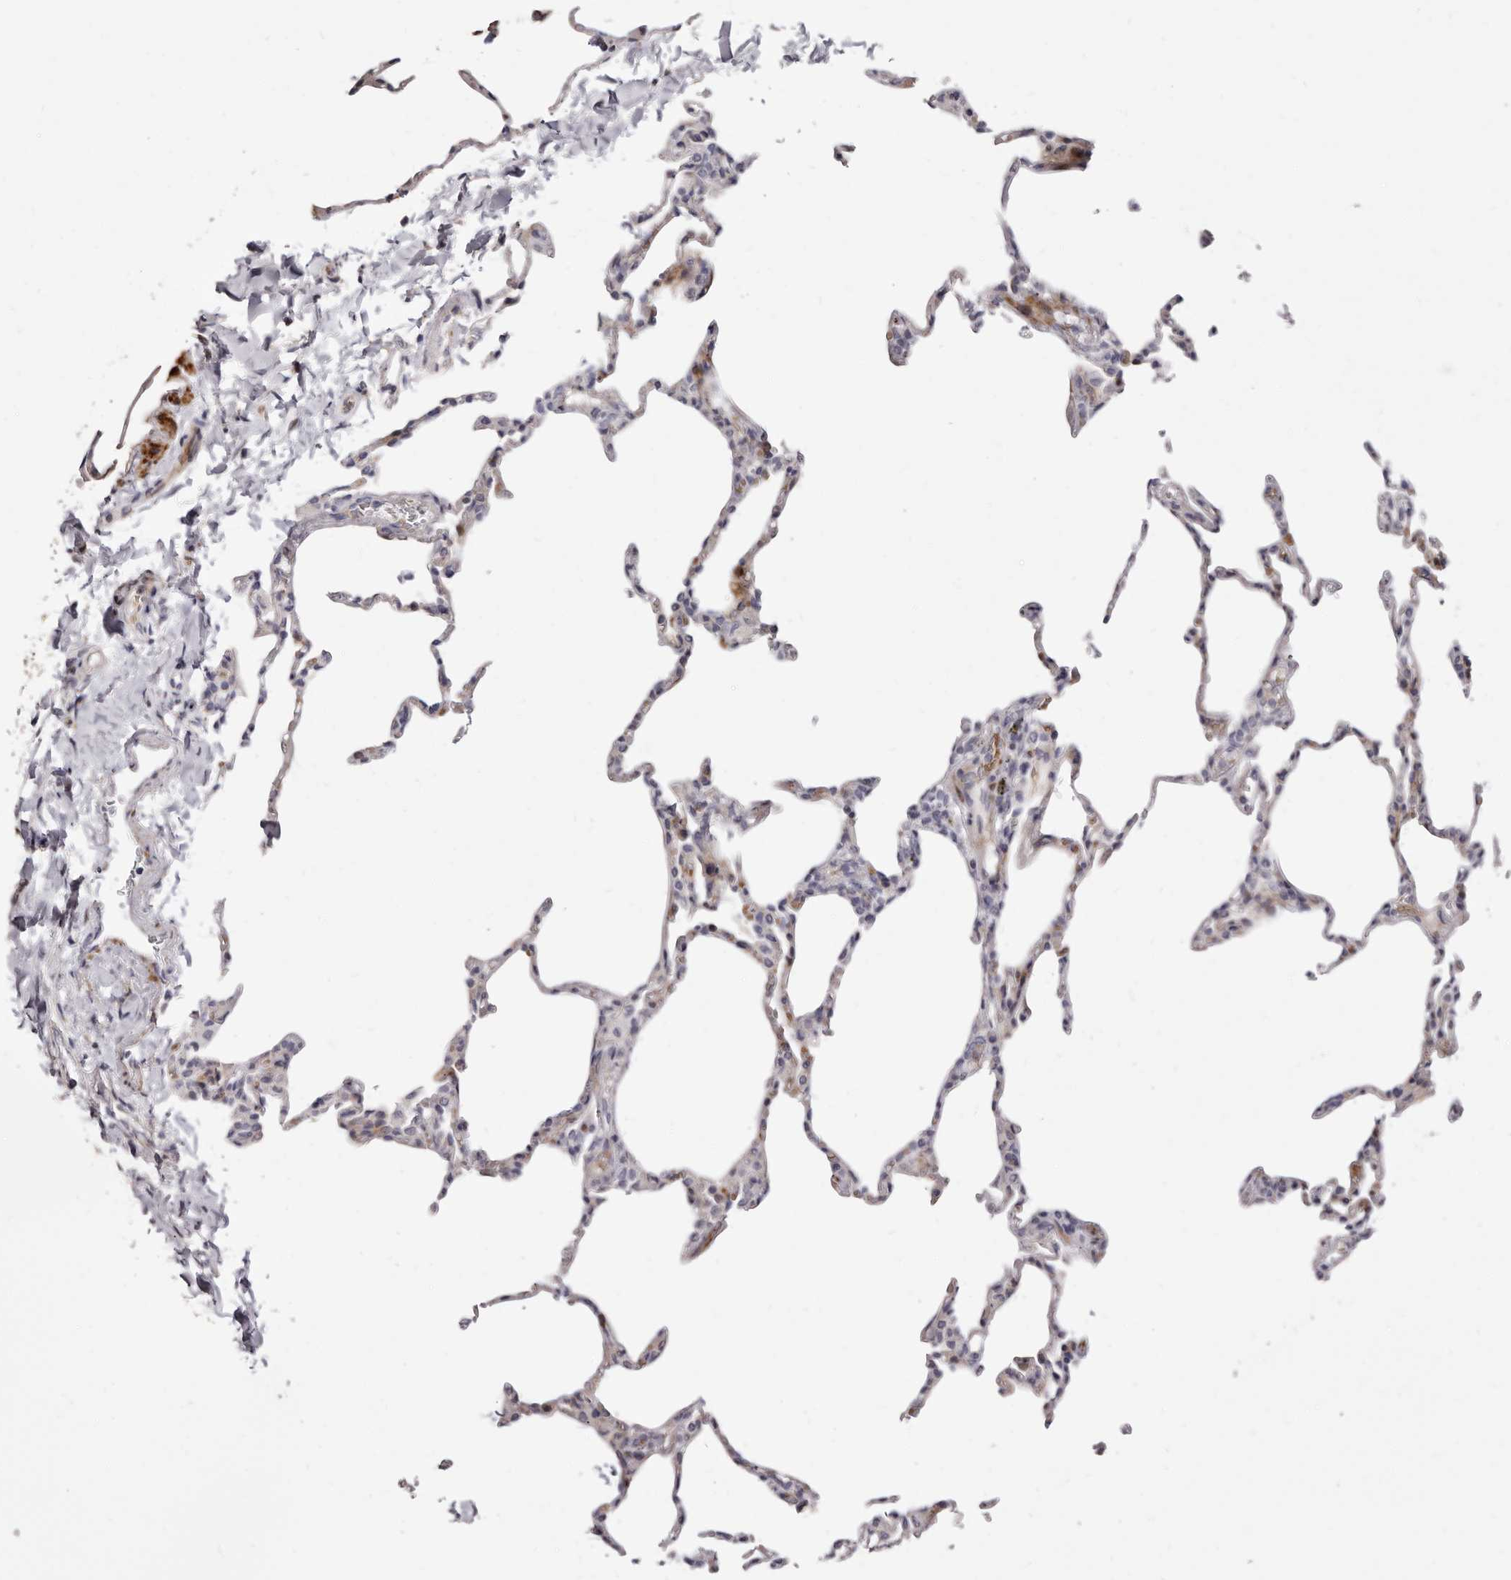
{"staining": {"intensity": "negative", "quantity": "none", "location": "none"}, "tissue": "lung", "cell_type": "Alveolar cells", "image_type": "normal", "snomed": [{"axis": "morphology", "description": "Normal tissue, NOS"}, {"axis": "topography", "description": "Lung"}], "caption": "This micrograph is of normal lung stained with IHC to label a protein in brown with the nuclei are counter-stained blue. There is no staining in alveolar cells.", "gene": "AIDA", "patient": {"sex": "male", "age": 20}}